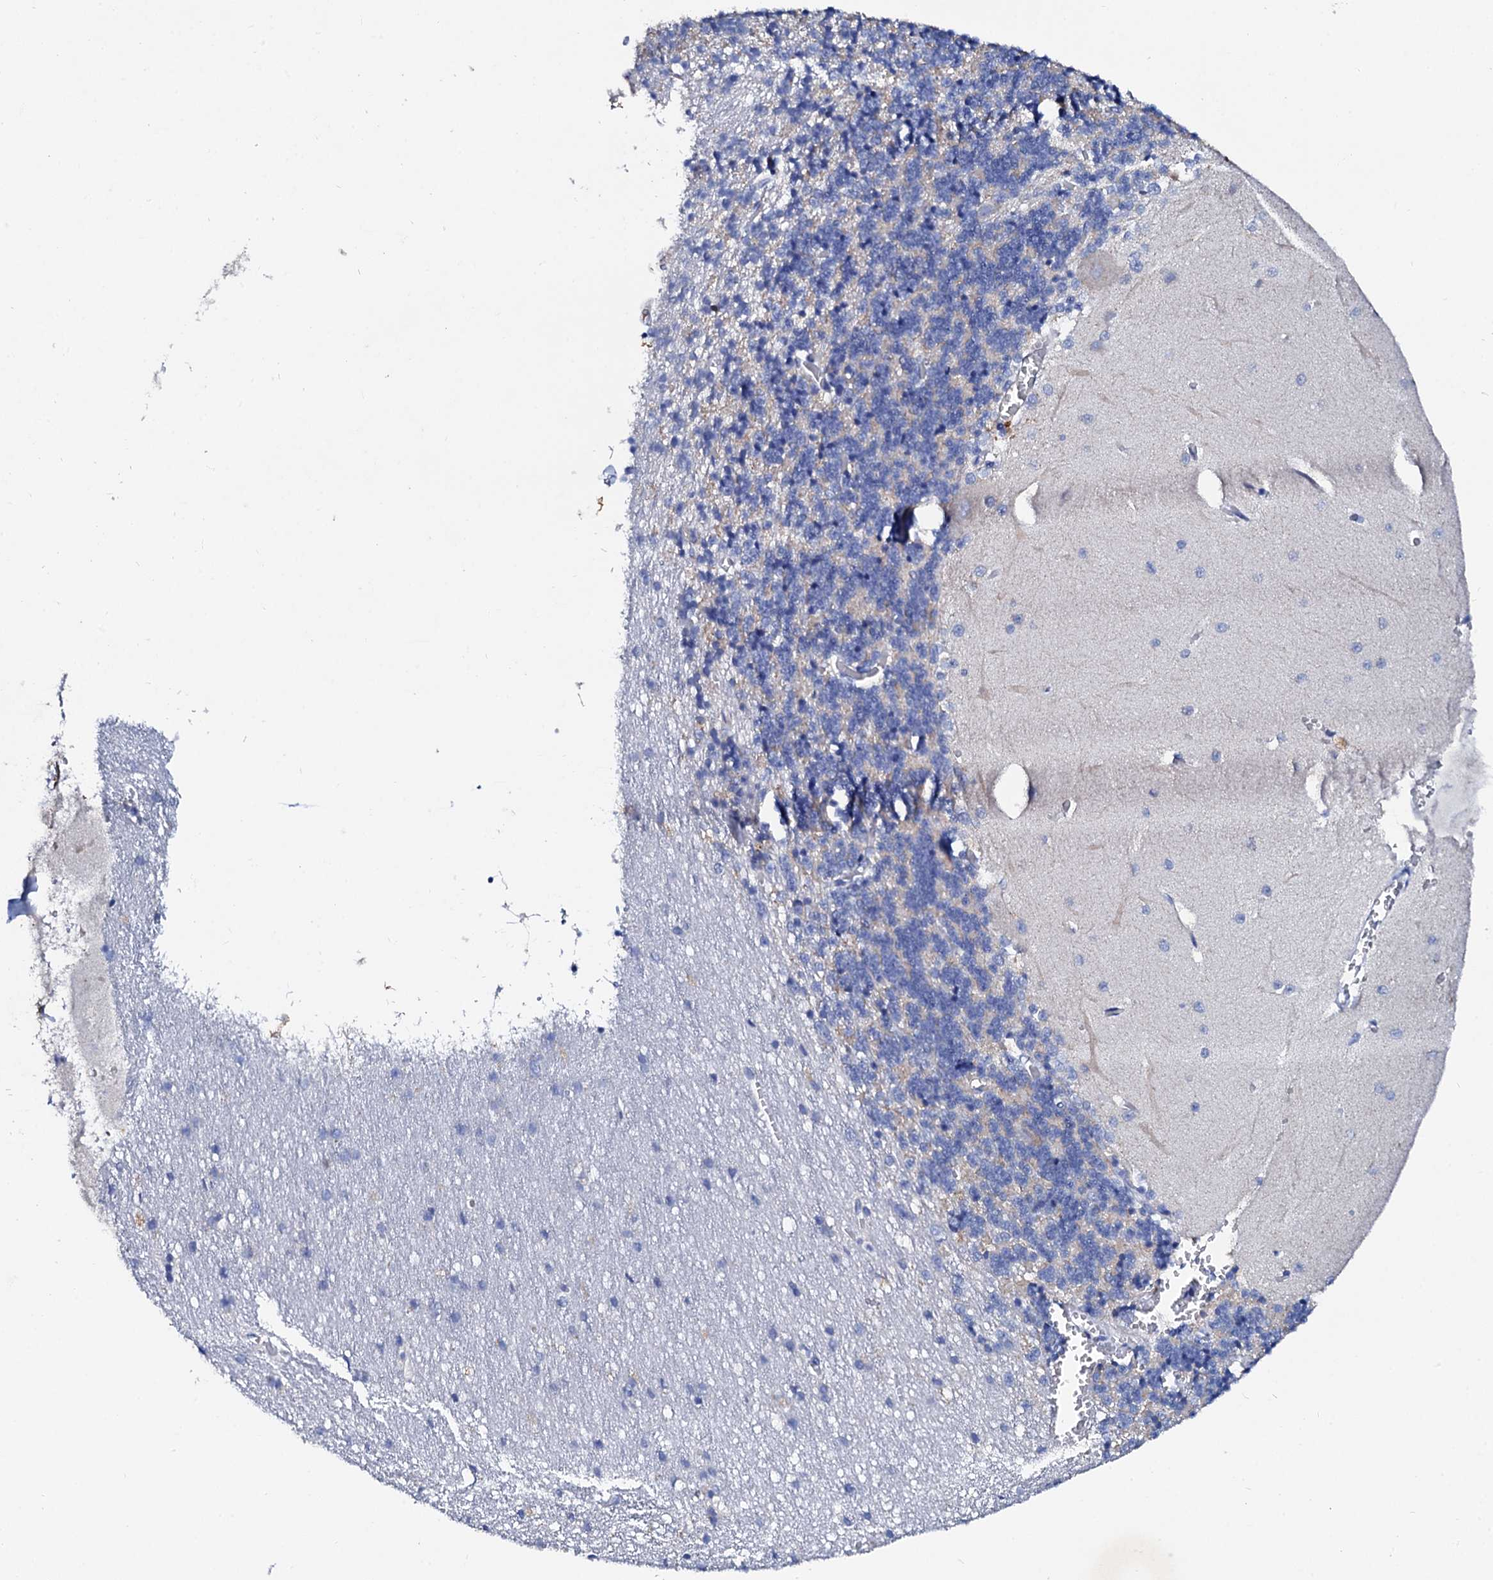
{"staining": {"intensity": "negative", "quantity": "none", "location": "none"}, "tissue": "cerebellum", "cell_type": "Cells in granular layer", "image_type": "normal", "snomed": [{"axis": "morphology", "description": "Normal tissue, NOS"}, {"axis": "topography", "description": "Cerebellum"}], "caption": "The image shows no staining of cells in granular layer in normal cerebellum. (Brightfield microscopy of DAB immunohistochemistry (IHC) at high magnification).", "gene": "GLB1L3", "patient": {"sex": "male", "age": 37}}